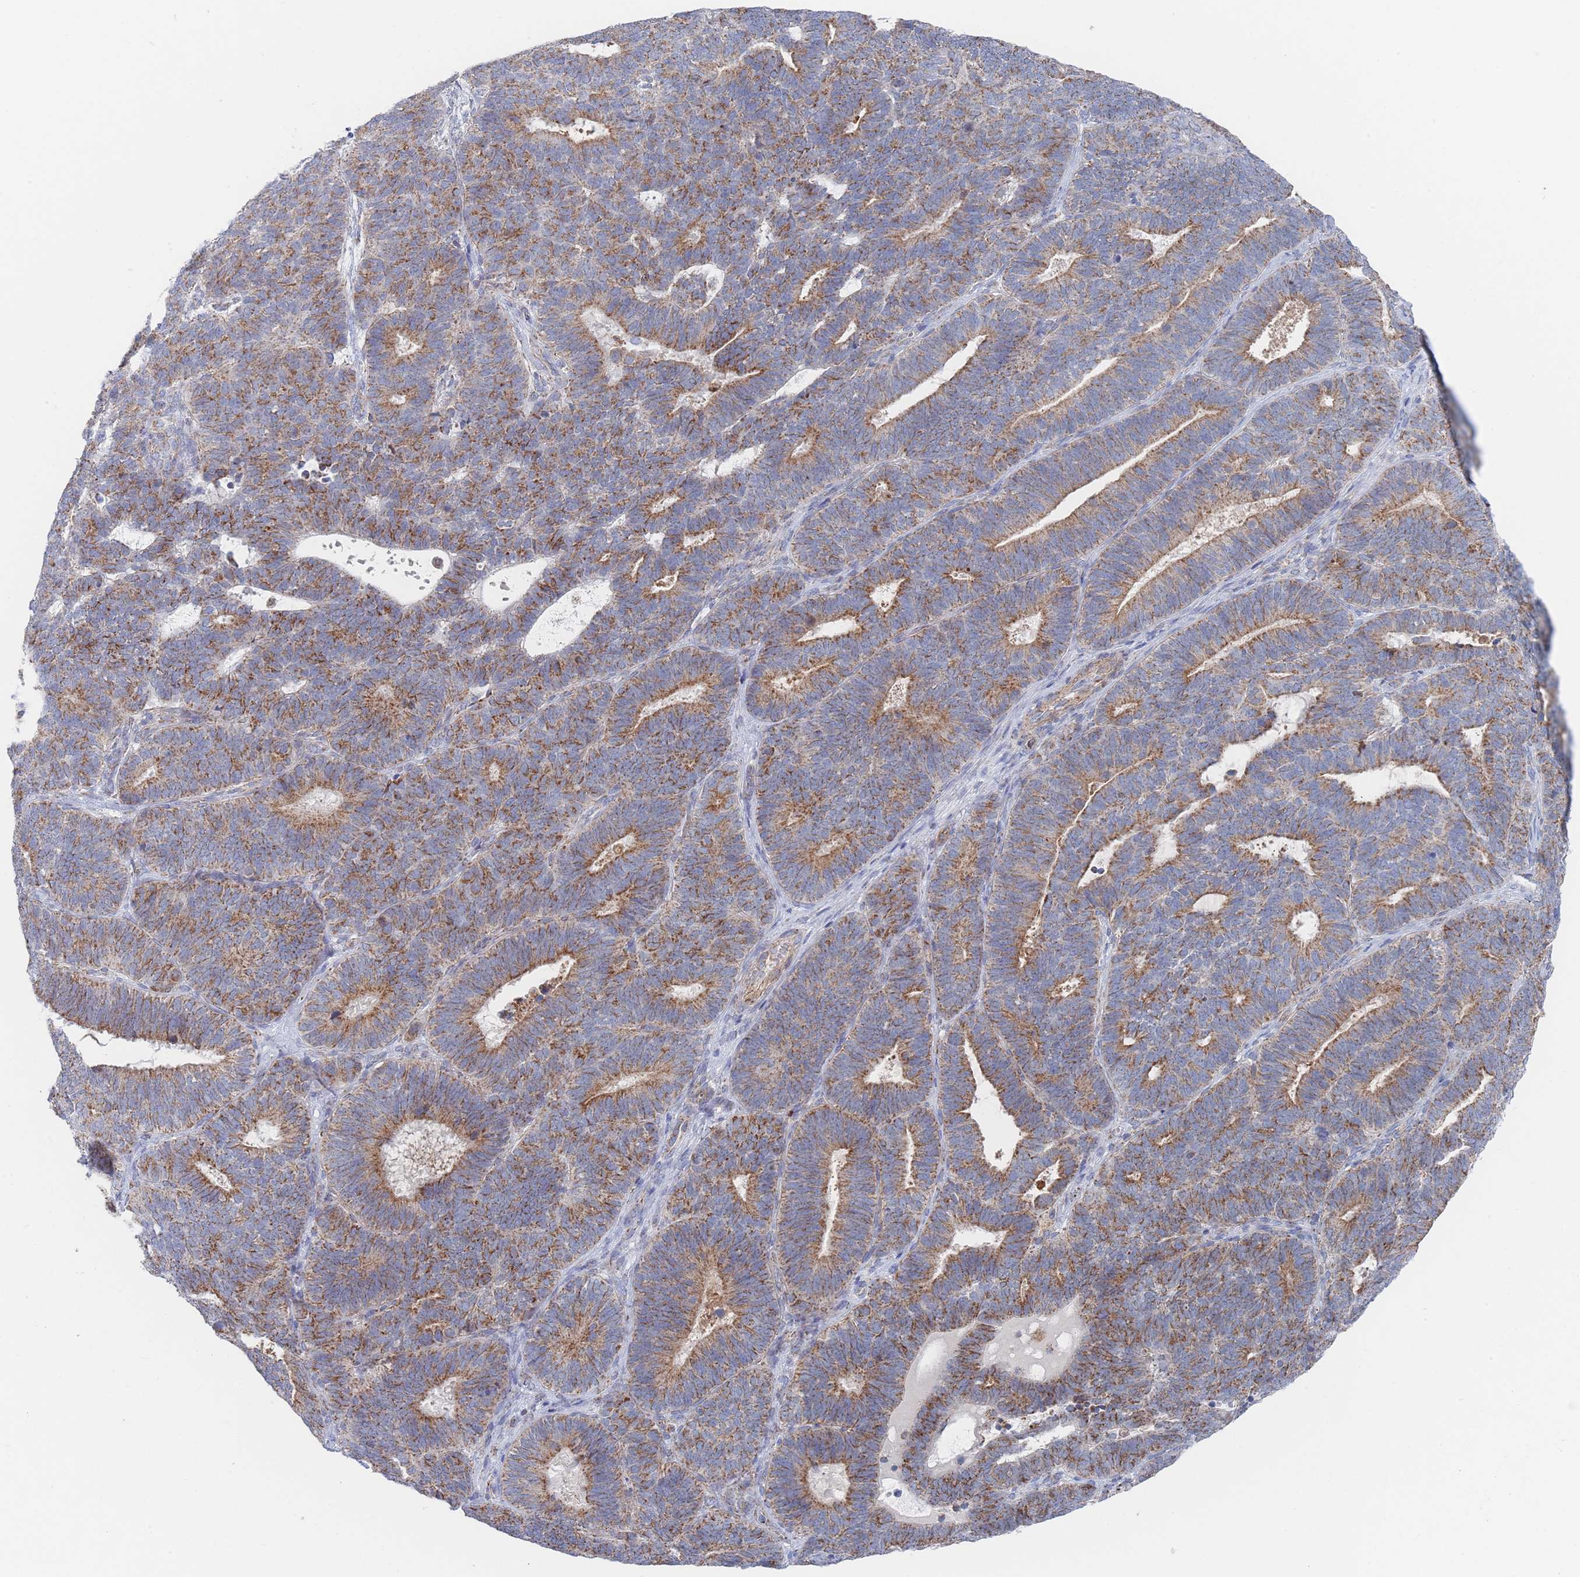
{"staining": {"intensity": "moderate", "quantity": ">75%", "location": "cytoplasmic/membranous"}, "tissue": "endometrial cancer", "cell_type": "Tumor cells", "image_type": "cancer", "snomed": [{"axis": "morphology", "description": "Adenocarcinoma, NOS"}, {"axis": "topography", "description": "Endometrium"}], "caption": "Endometrial adenocarcinoma tissue shows moderate cytoplasmic/membranous positivity in approximately >75% of tumor cells (brown staining indicates protein expression, while blue staining denotes nuclei).", "gene": "IKZF4", "patient": {"sex": "female", "age": 70}}